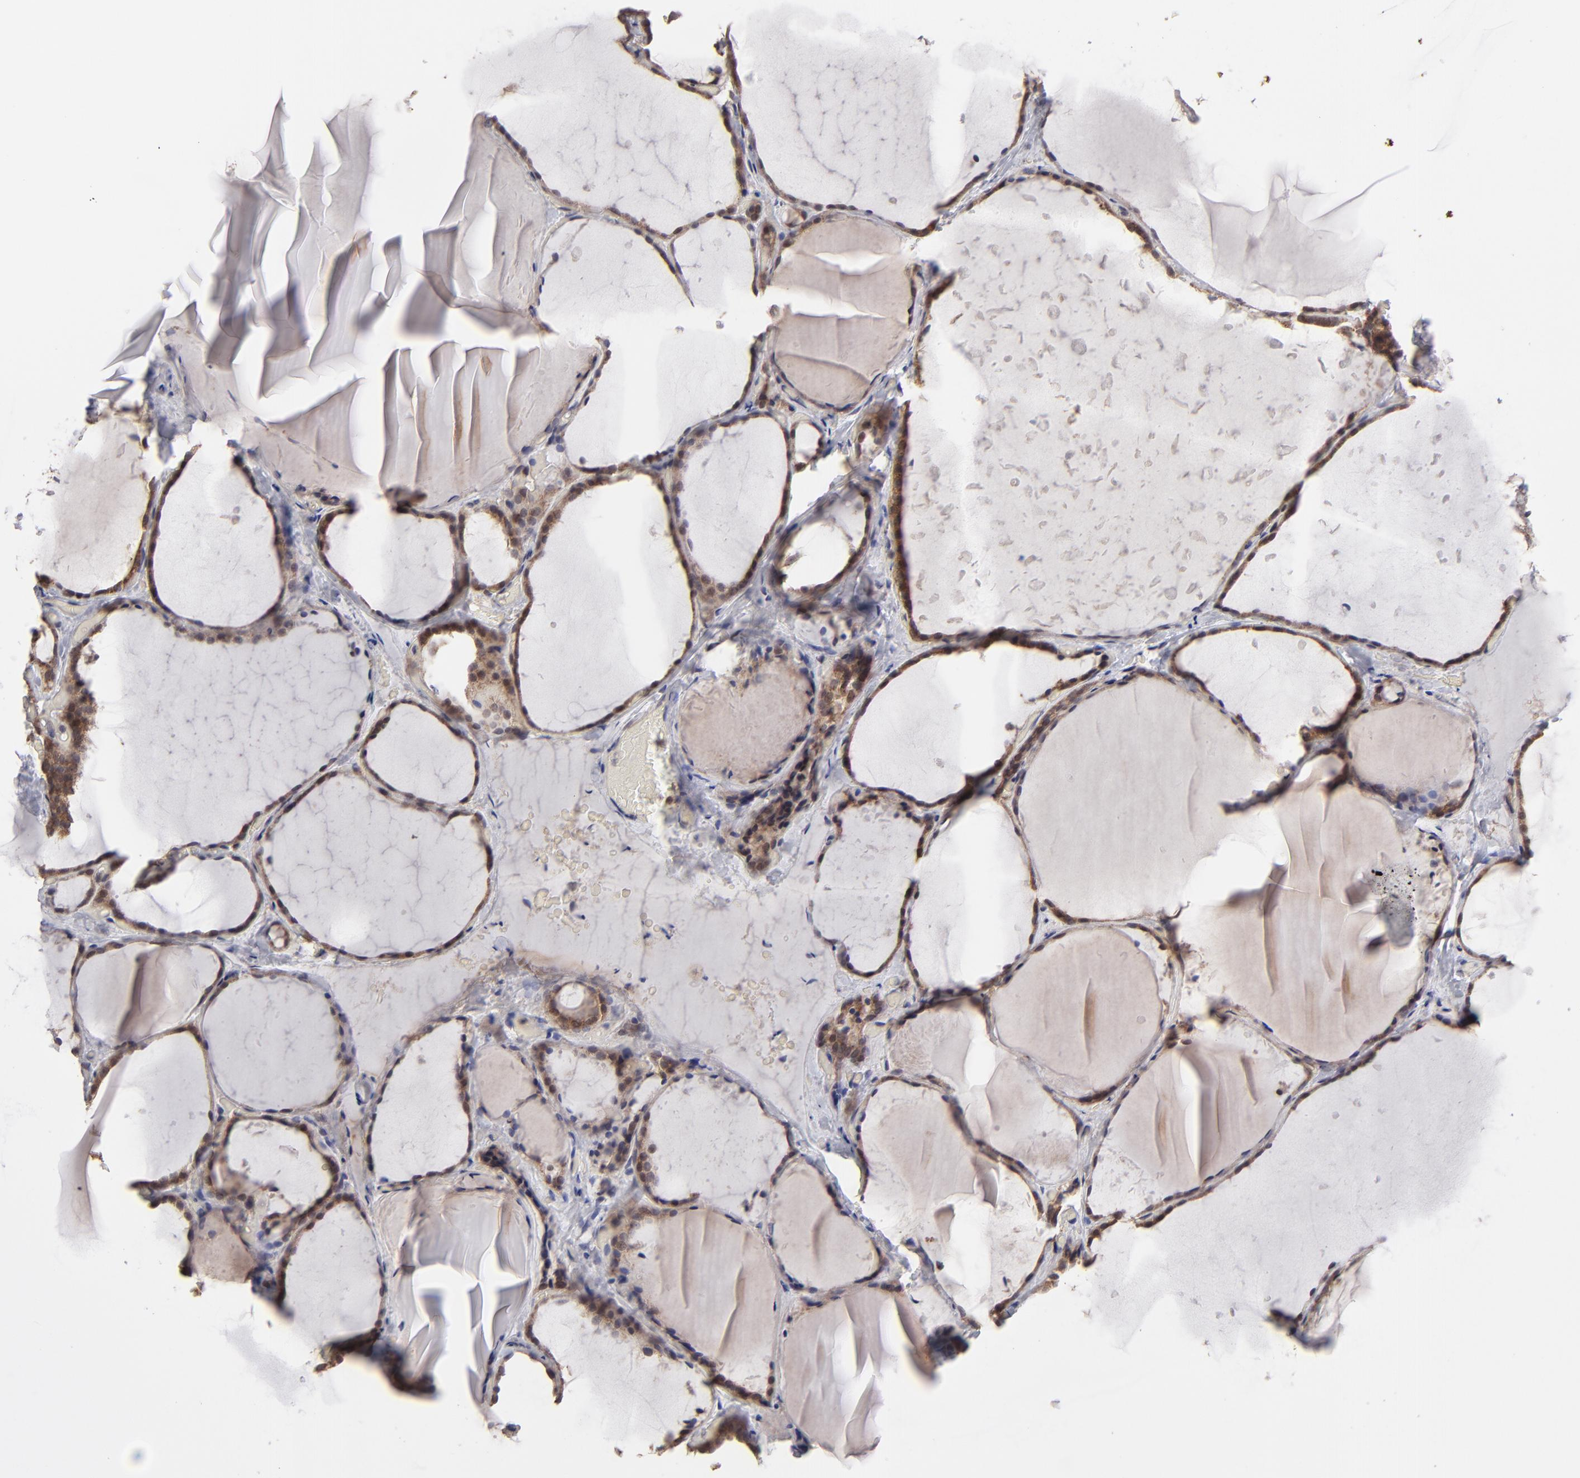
{"staining": {"intensity": "moderate", "quantity": ">75%", "location": "cytoplasmic/membranous,nuclear"}, "tissue": "thyroid gland", "cell_type": "Glandular cells", "image_type": "normal", "snomed": [{"axis": "morphology", "description": "Normal tissue, NOS"}, {"axis": "topography", "description": "Thyroid gland"}], "caption": "A histopathology image of human thyroid gland stained for a protein shows moderate cytoplasmic/membranous,nuclear brown staining in glandular cells.", "gene": "SLC15A1", "patient": {"sex": "female", "age": 22}}